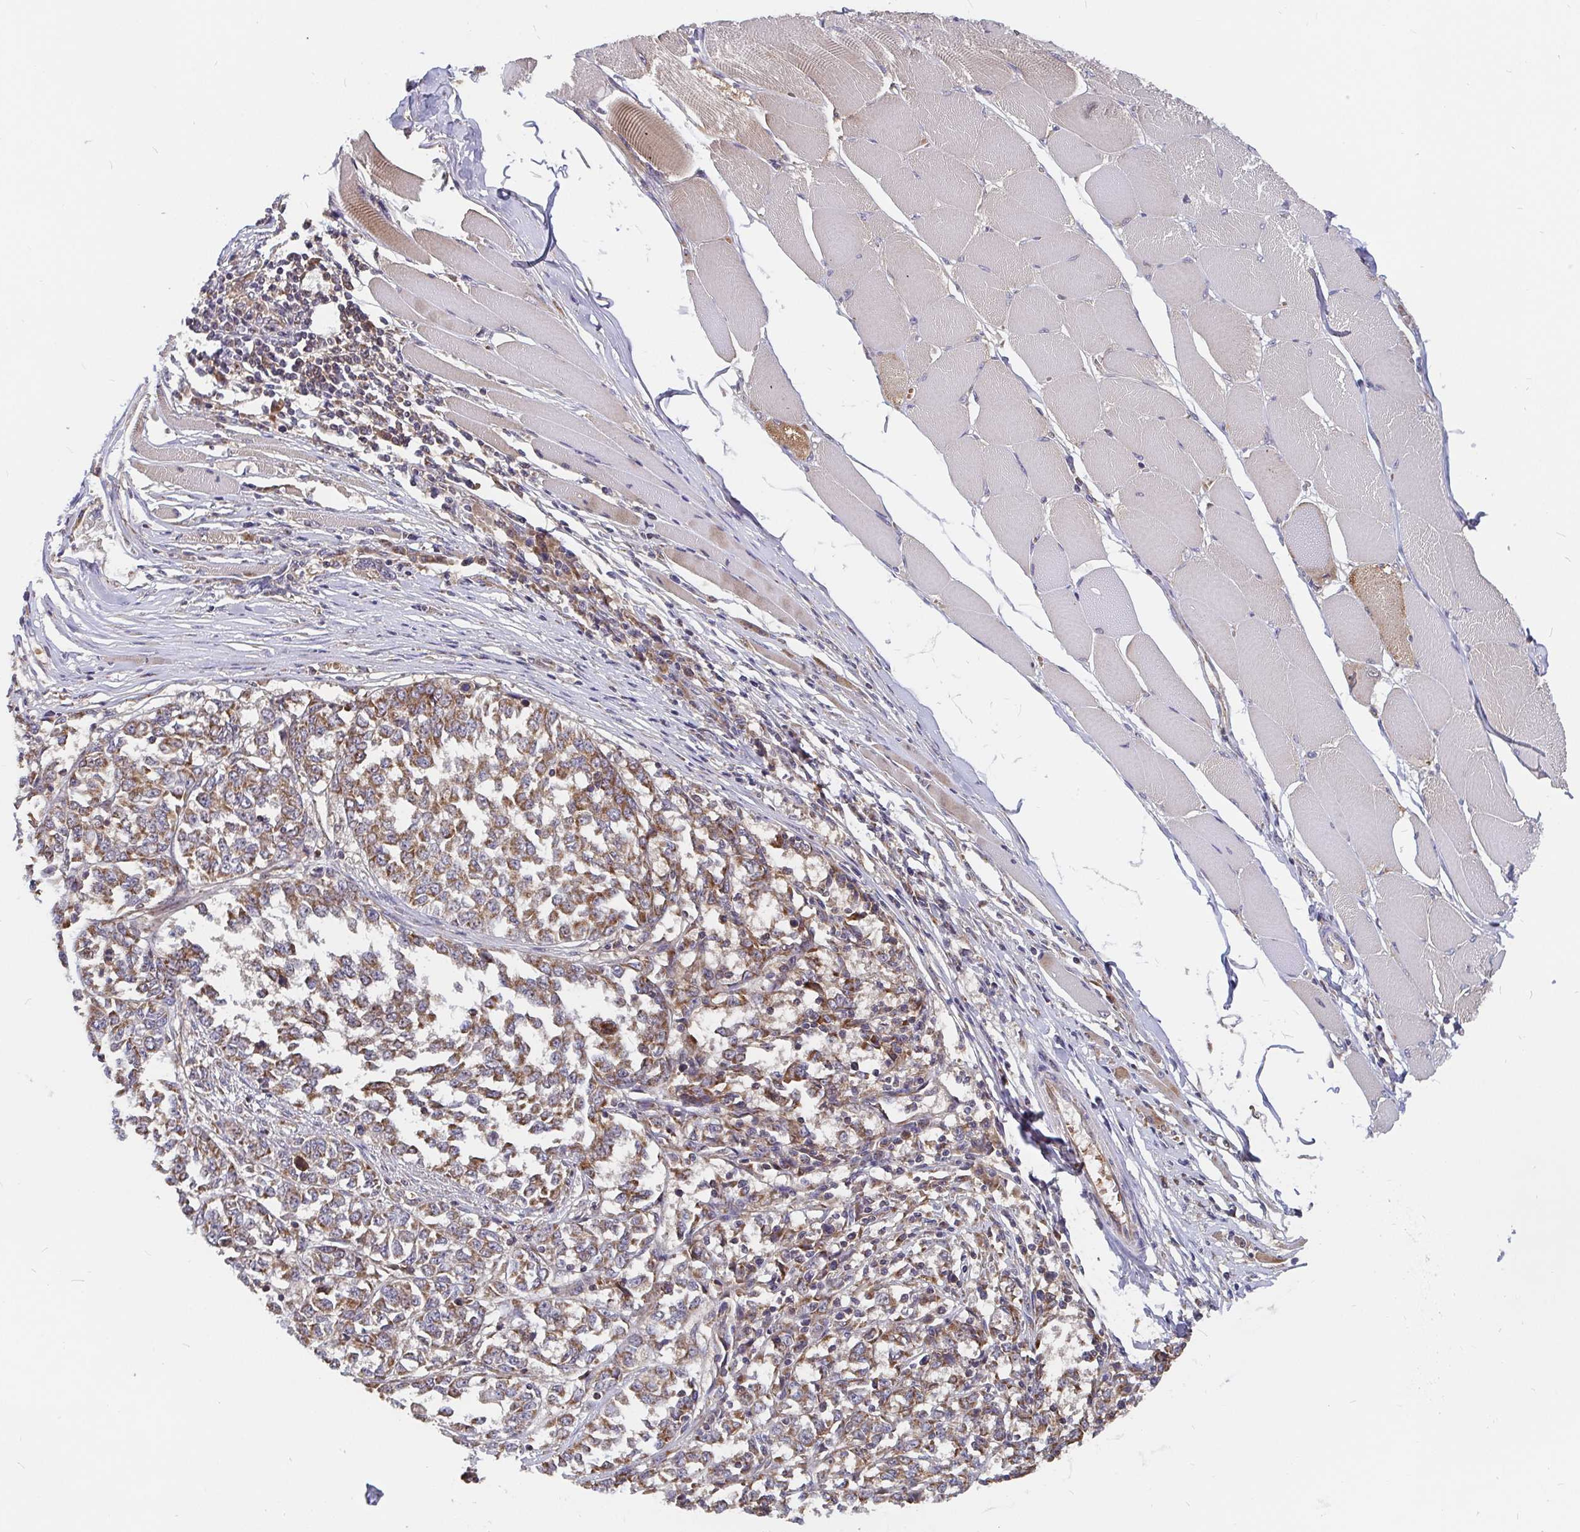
{"staining": {"intensity": "moderate", "quantity": ">75%", "location": "cytoplasmic/membranous"}, "tissue": "melanoma", "cell_type": "Tumor cells", "image_type": "cancer", "snomed": [{"axis": "morphology", "description": "Malignant melanoma, NOS"}, {"axis": "topography", "description": "Skin"}], "caption": "Melanoma was stained to show a protein in brown. There is medium levels of moderate cytoplasmic/membranous positivity in approximately >75% of tumor cells.", "gene": "PDF", "patient": {"sex": "female", "age": 72}}